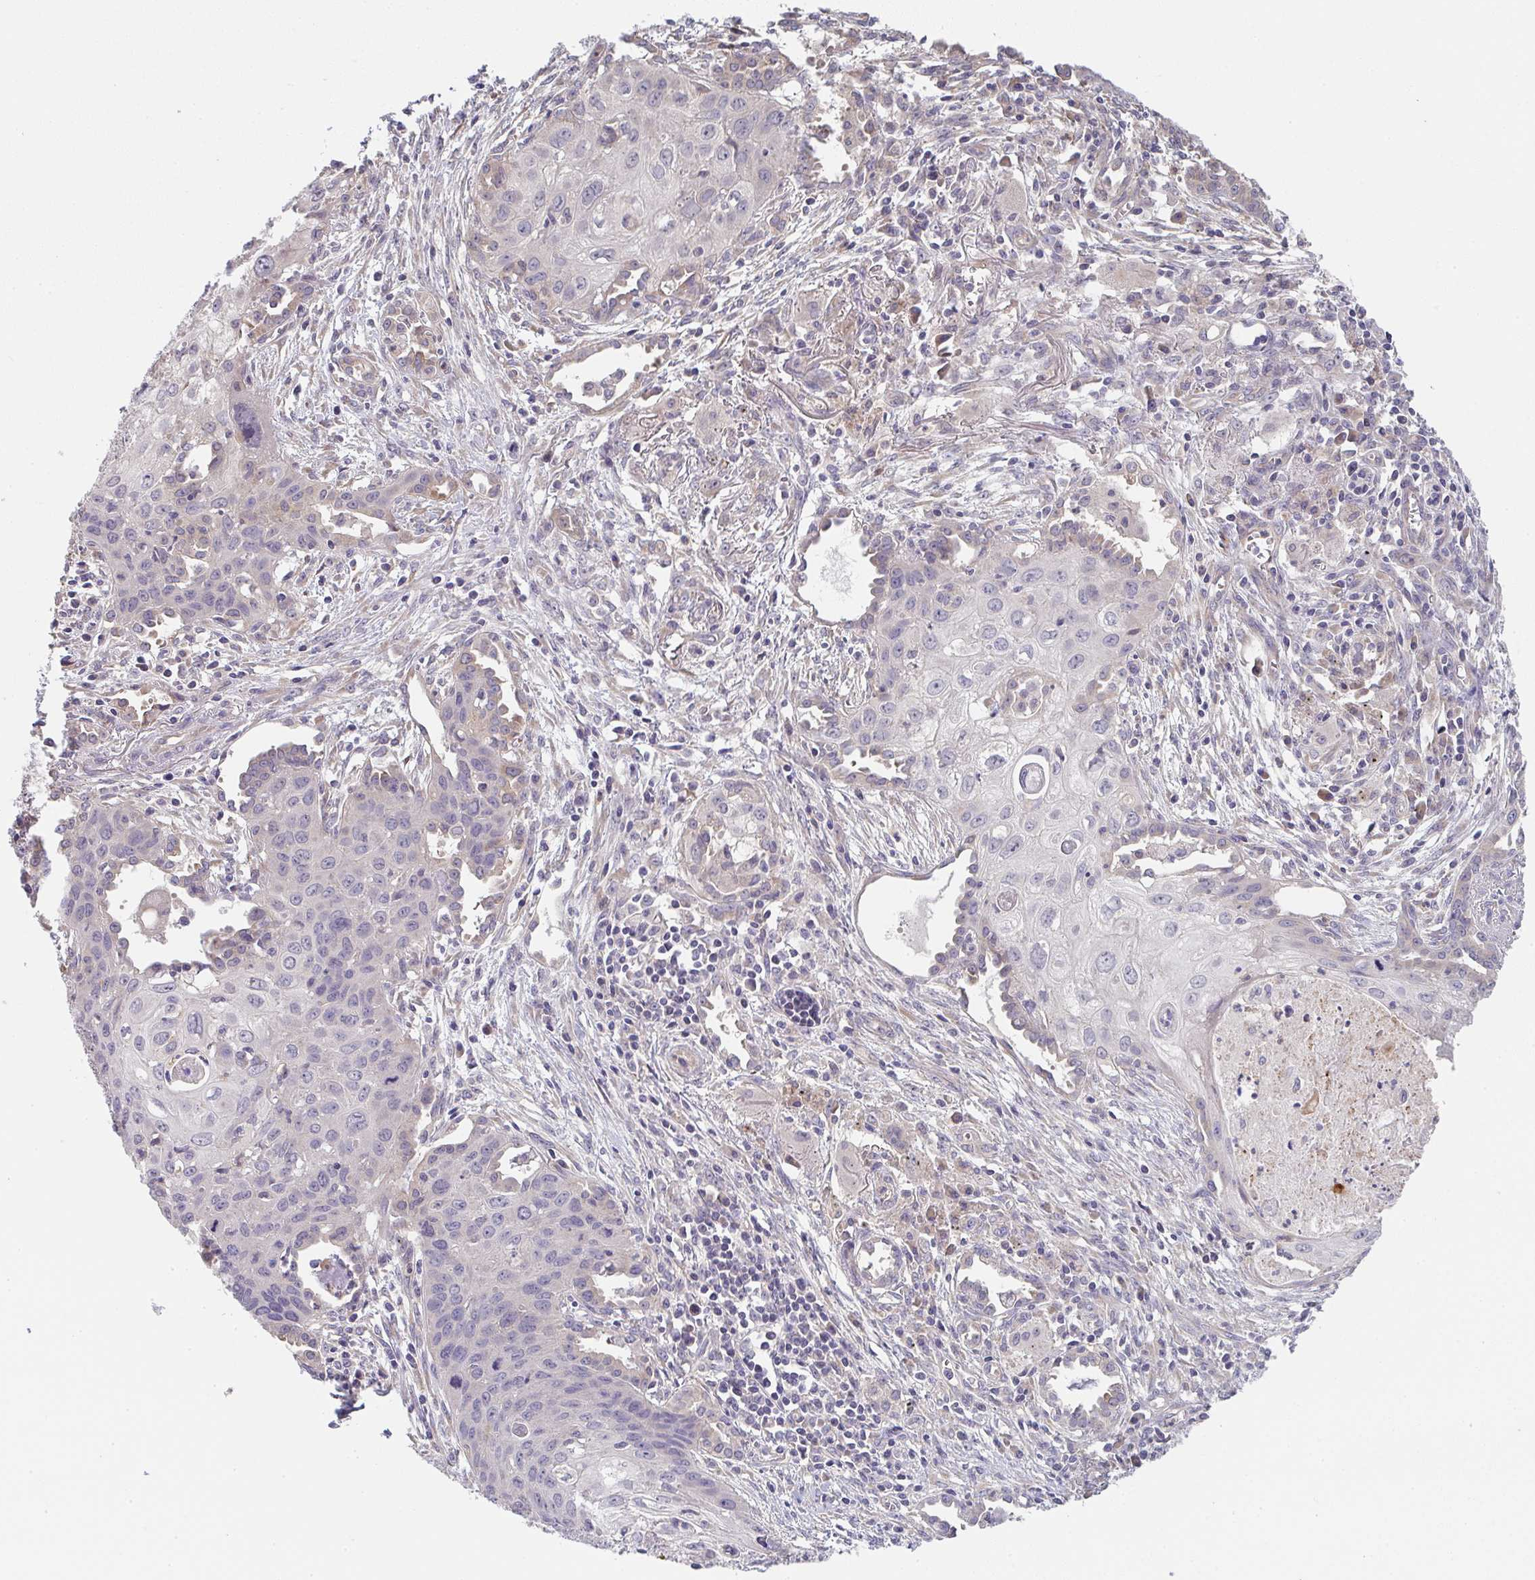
{"staining": {"intensity": "negative", "quantity": "none", "location": "none"}, "tissue": "lung cancer", "cell_type": "Tumor cells", "image_type": "cancer", "snomed": [{"axis": "morphology", "description": "Squamous cell carcinoma, NOS"}, {"axis": "topography", "description": "Lung"}], "caption": "There is no significant expression in tumor cells of lung cancer.", "gene": "TSPAN31", "patient": {"sex": "male", "age": 71}}